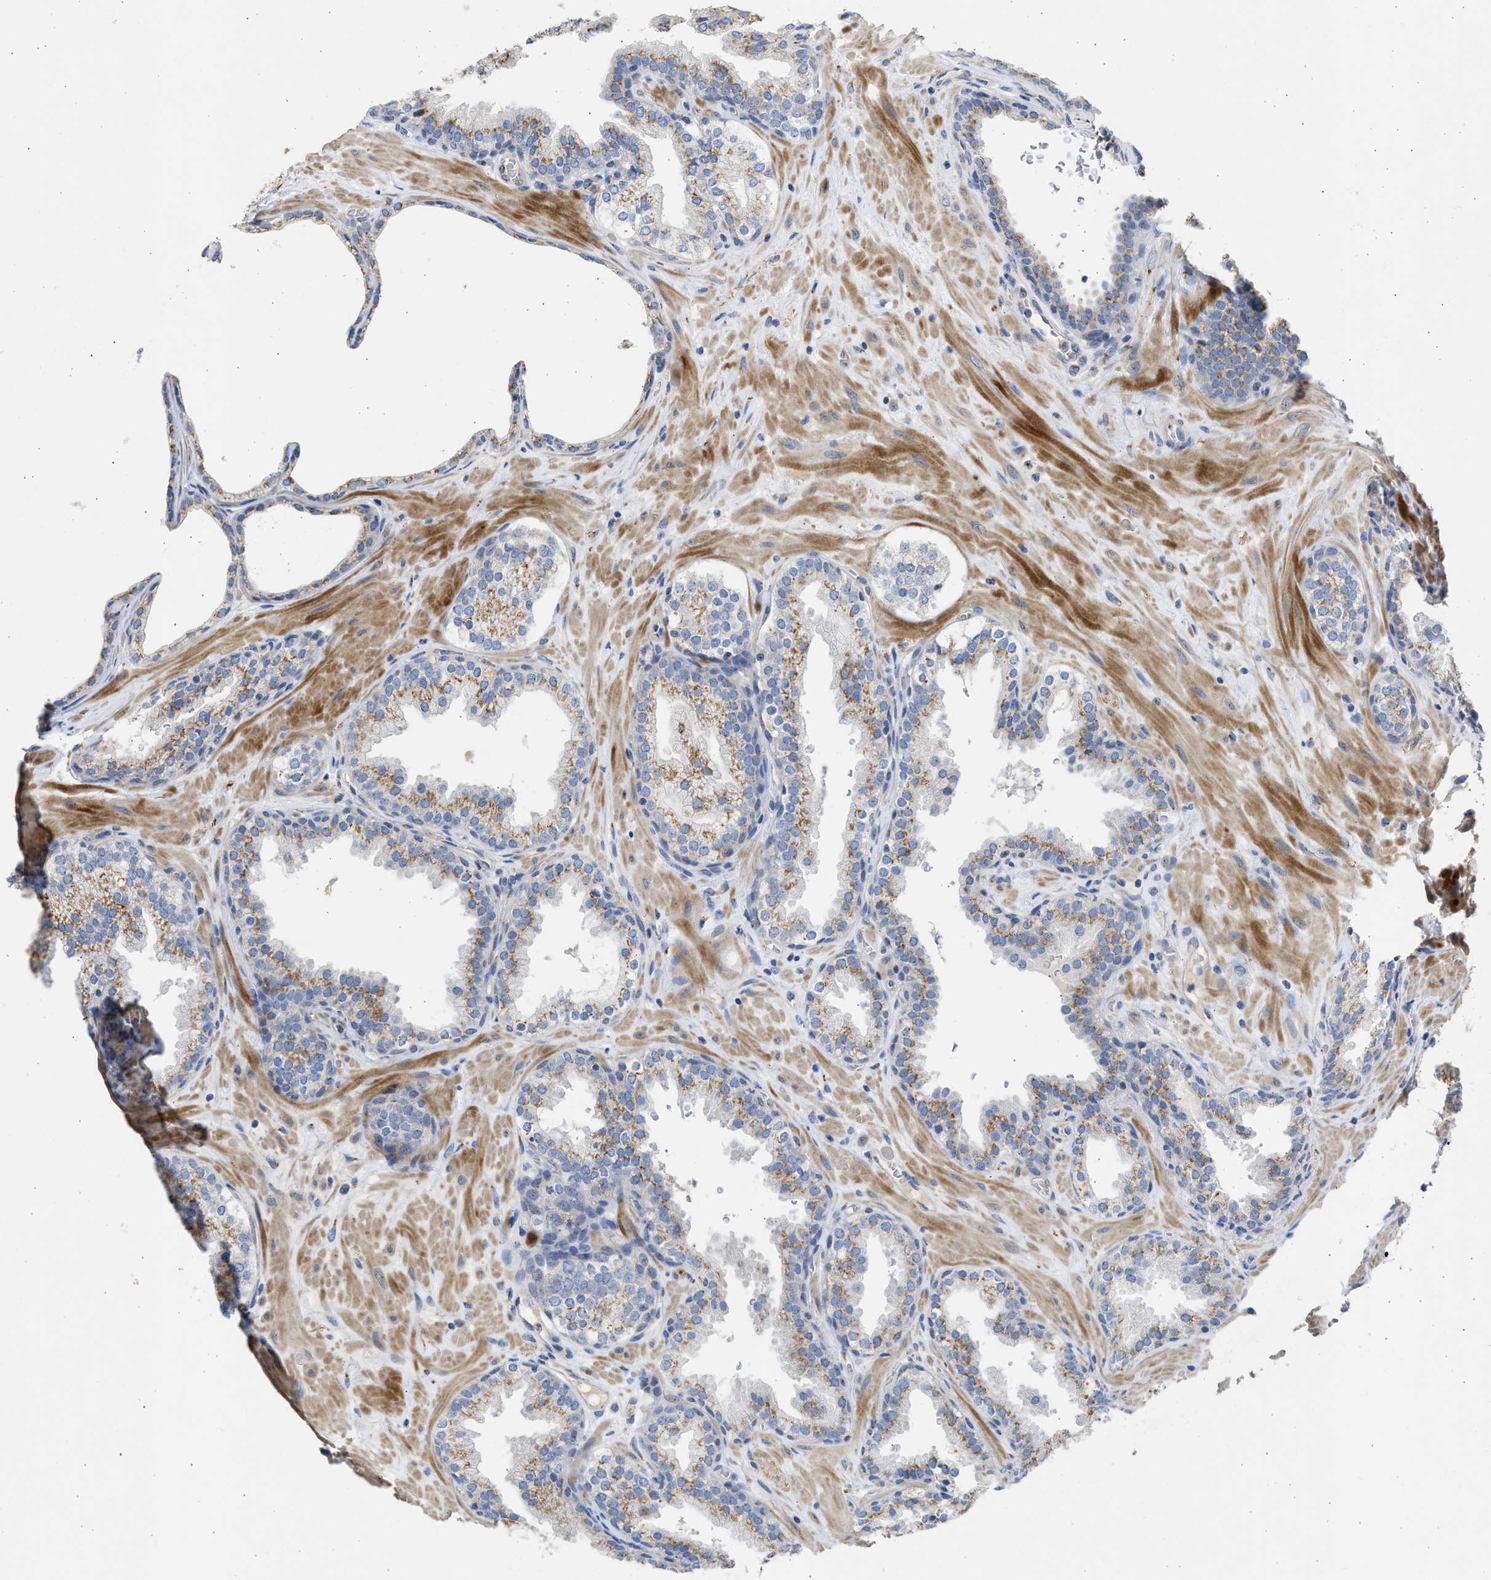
{"staining": {"intensity": "moderate", "quantity": "25%-75%", "location": "cytoplasmic/membranous"}, "tissue": "prostate", "cell_type": "Glandular cells", "image_type": "normal", "snomed": [{"axis": "morphology", "description": "Normal tissue, NOS"}, {"axis": "topography", "description": "Prostate"}], "caption": "Prostate stained for a protein shows moderate cytoplasmic/membranous positivity in glandular cells.", "gene": "IPO8", "patient": {"sex": "male", "age": 51}}